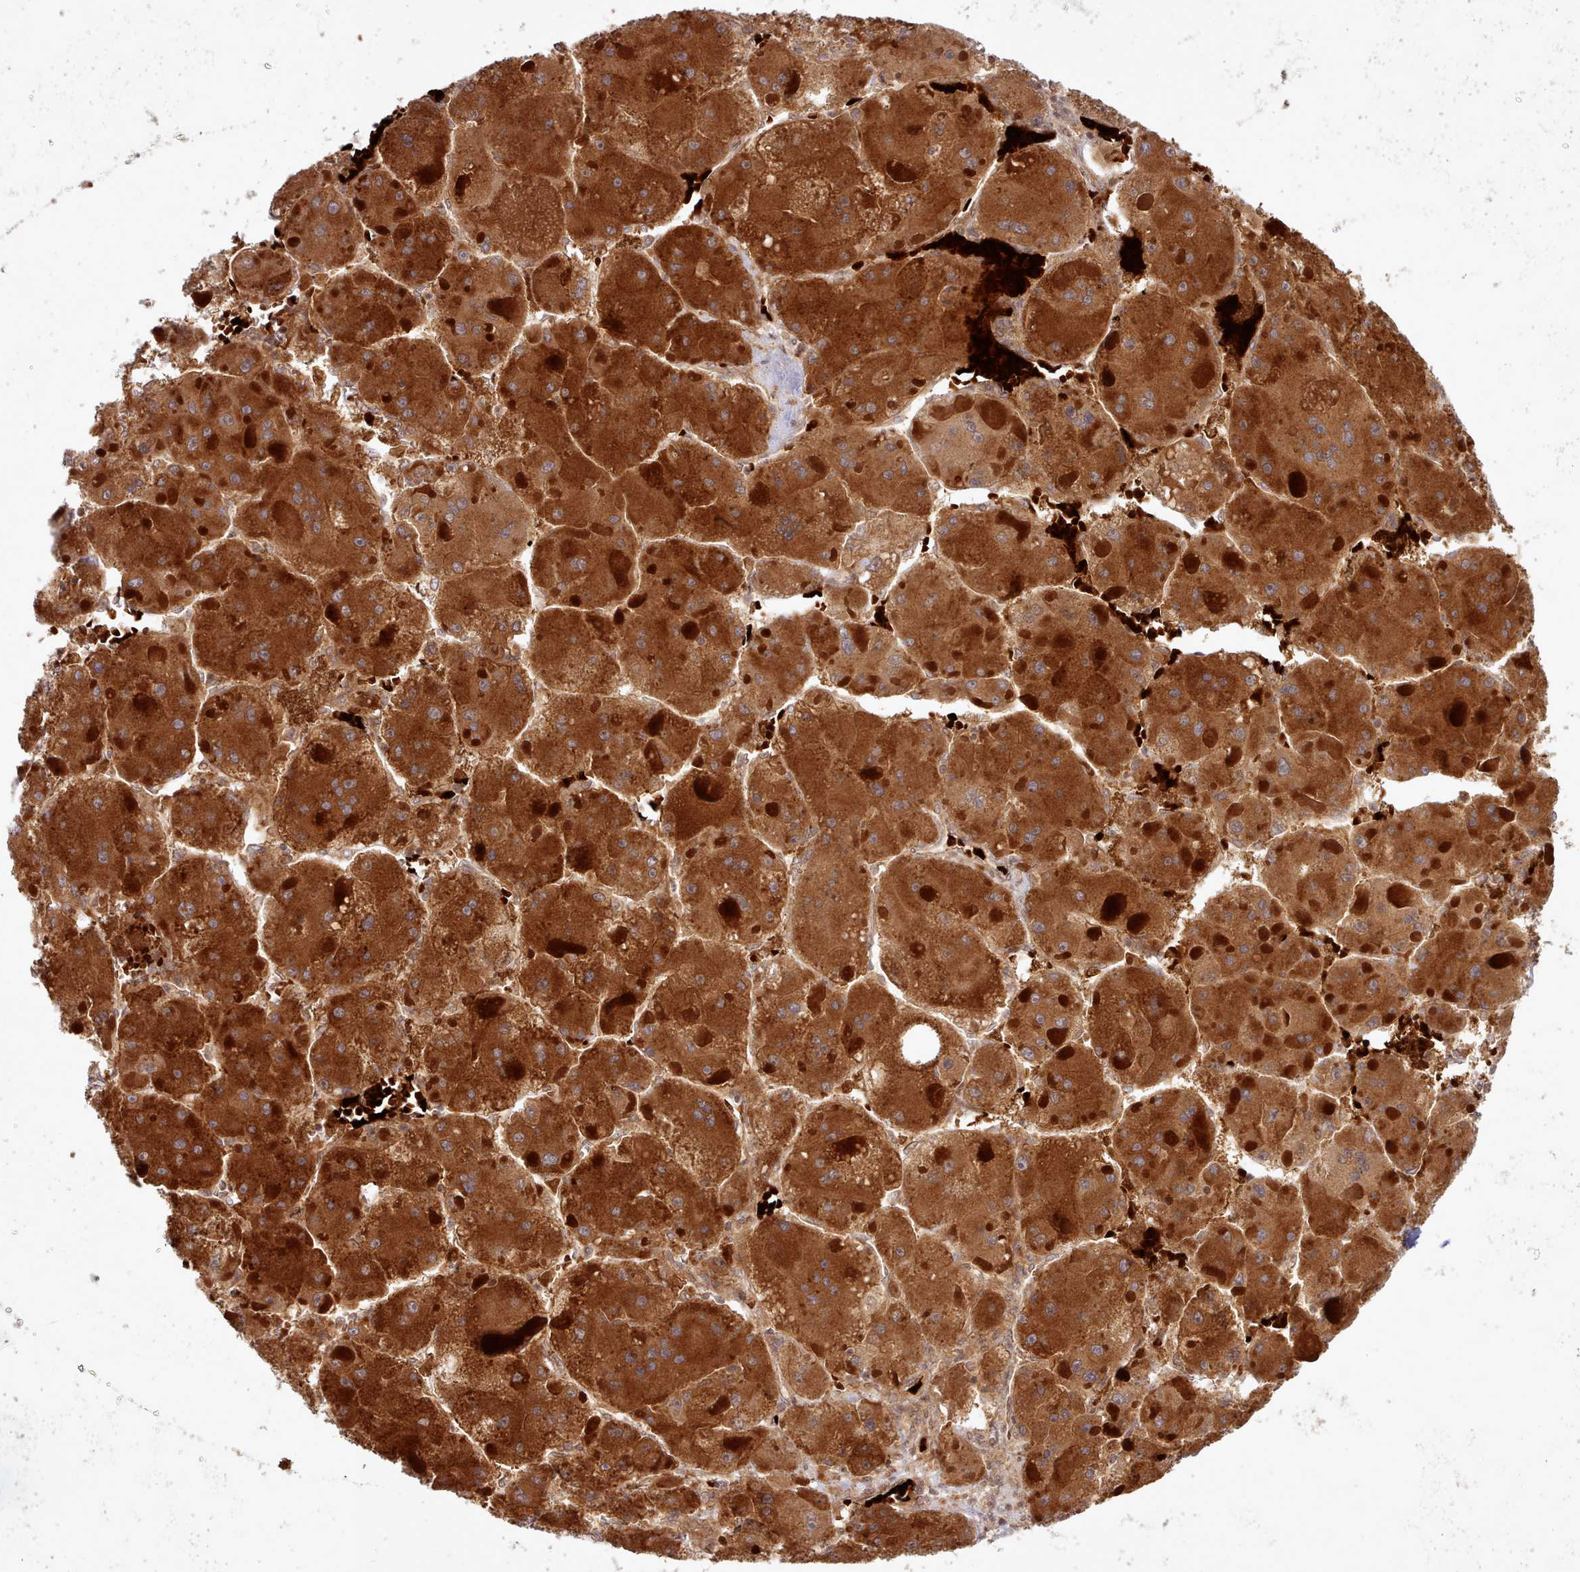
{"staining": {"intensity": "strong", "quantity": ">75%", "location": "cytoplasmic/membranous"}, "tissue": "liver cancer", "cell_type": "Tumor cells", "image_type": "cancer", "snomed": [{"axis": "morphology", "description": "Carcinoma, Hepatocellular, NOS"}, {"axis": "topography", "description": "Liver"}], "caption": "This photomicrograph shows hepatocellular carcinoma (liver) stained with IHC to label a protein in brown. The cytoplasmic/membranous of tumor cells show strong positivity for the protein. Nuclei are counter-stained blue.", "gene": "UBE2G1", "patient": {"sex": "female", "age": 73}}